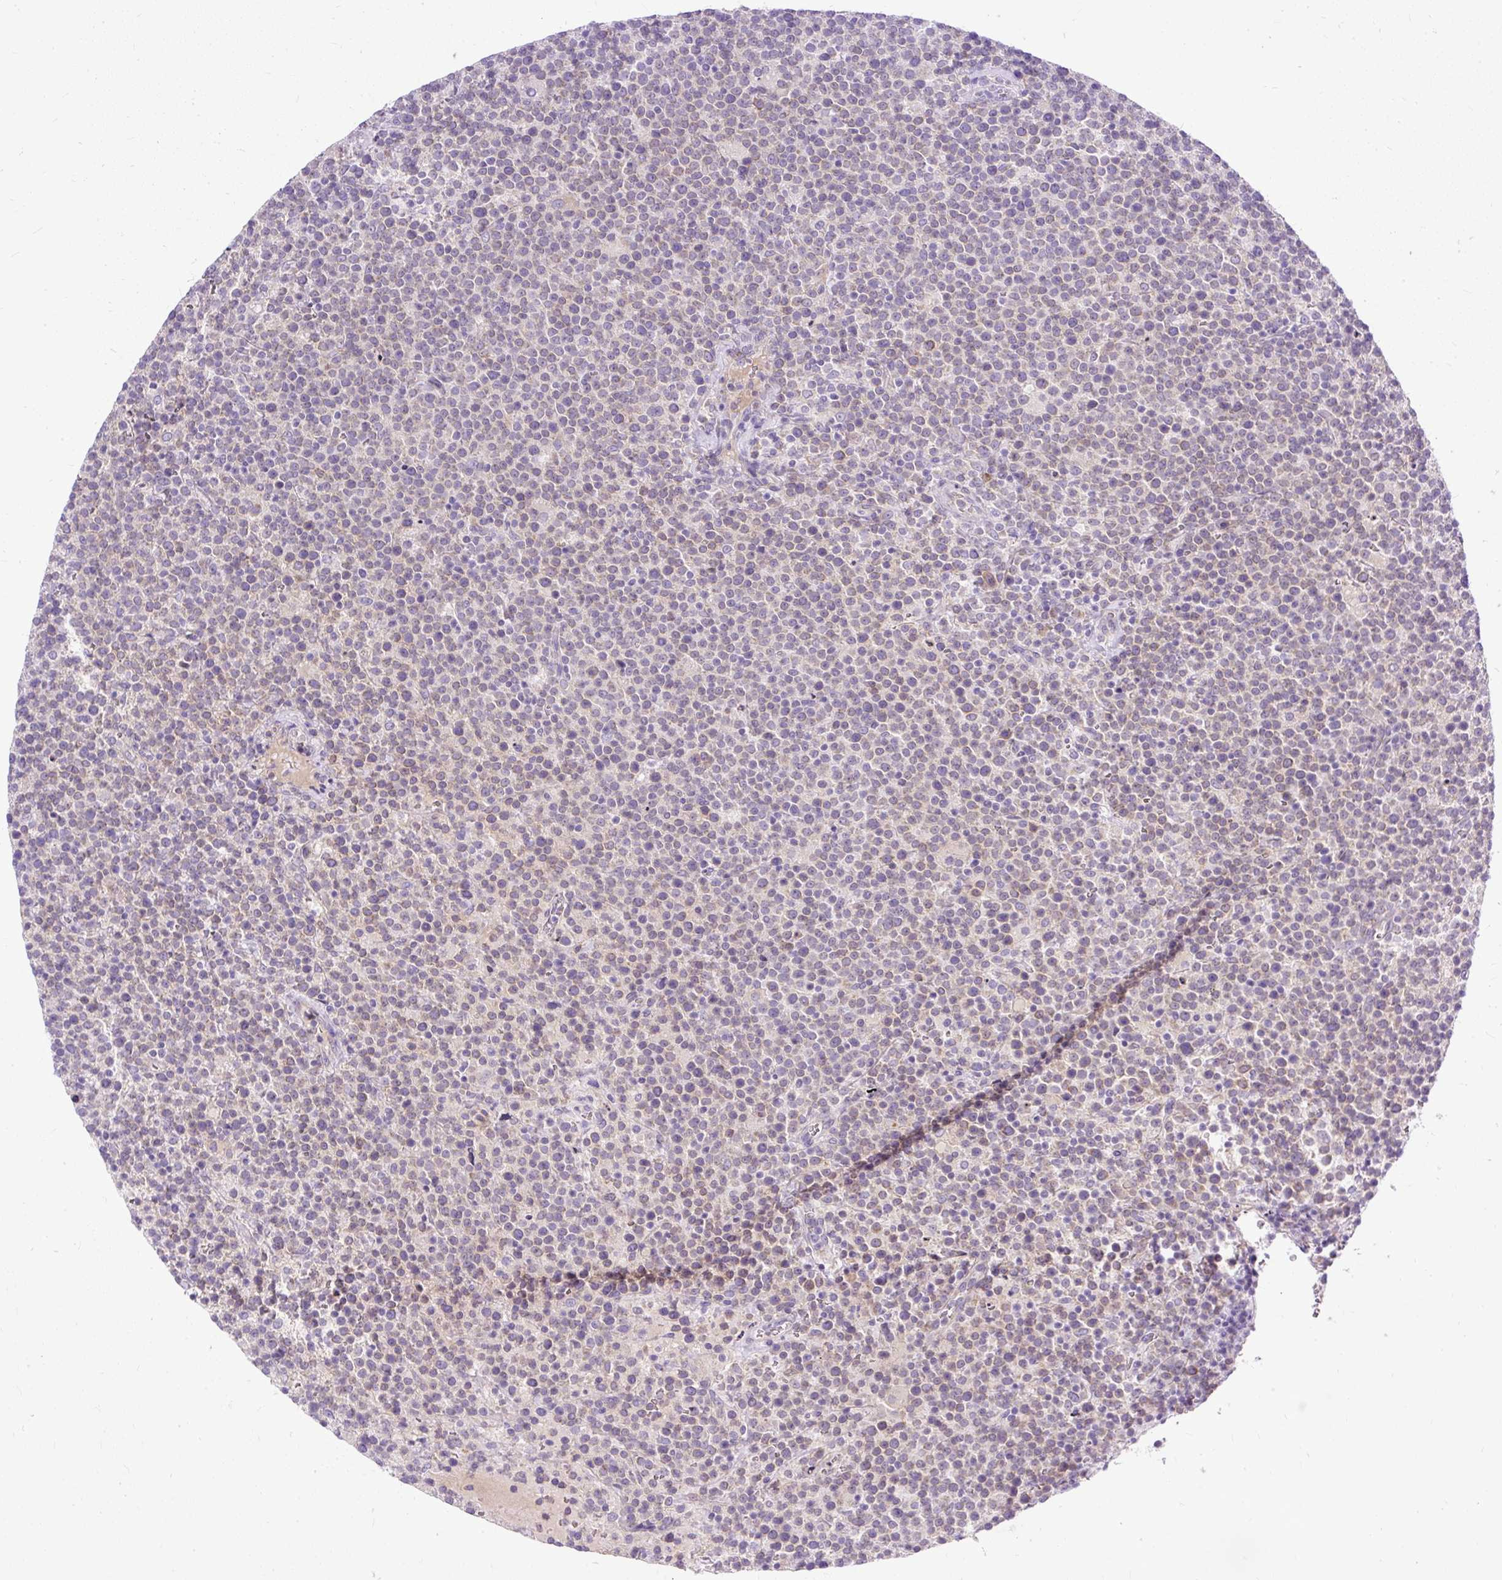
{"staining": {"intensity": "weak", "quantity": "25%-75%", "location": "cytoplasmic/membranous"}, "tissue": "lymphoma", "cell_type": "Tumor cells", "image_type": "cancer", "snomed": [{"axis": "morphology", "description": "Malignant lymphoma, non-Hodgkin's type, High grade"}, {"axis": "topography", "description": "Lymph node"}], "caption": "A photomicrograph showing weak cytoplasmic/membranous positivity in approximately 25%-75% of tumor cells in high-grade malignant lymphoma, non-Hodgkin's type, as visualized by brown immunohistochemical staining.", "gene": "AMFR", "patient": {"sex": "male", "age": 61}}